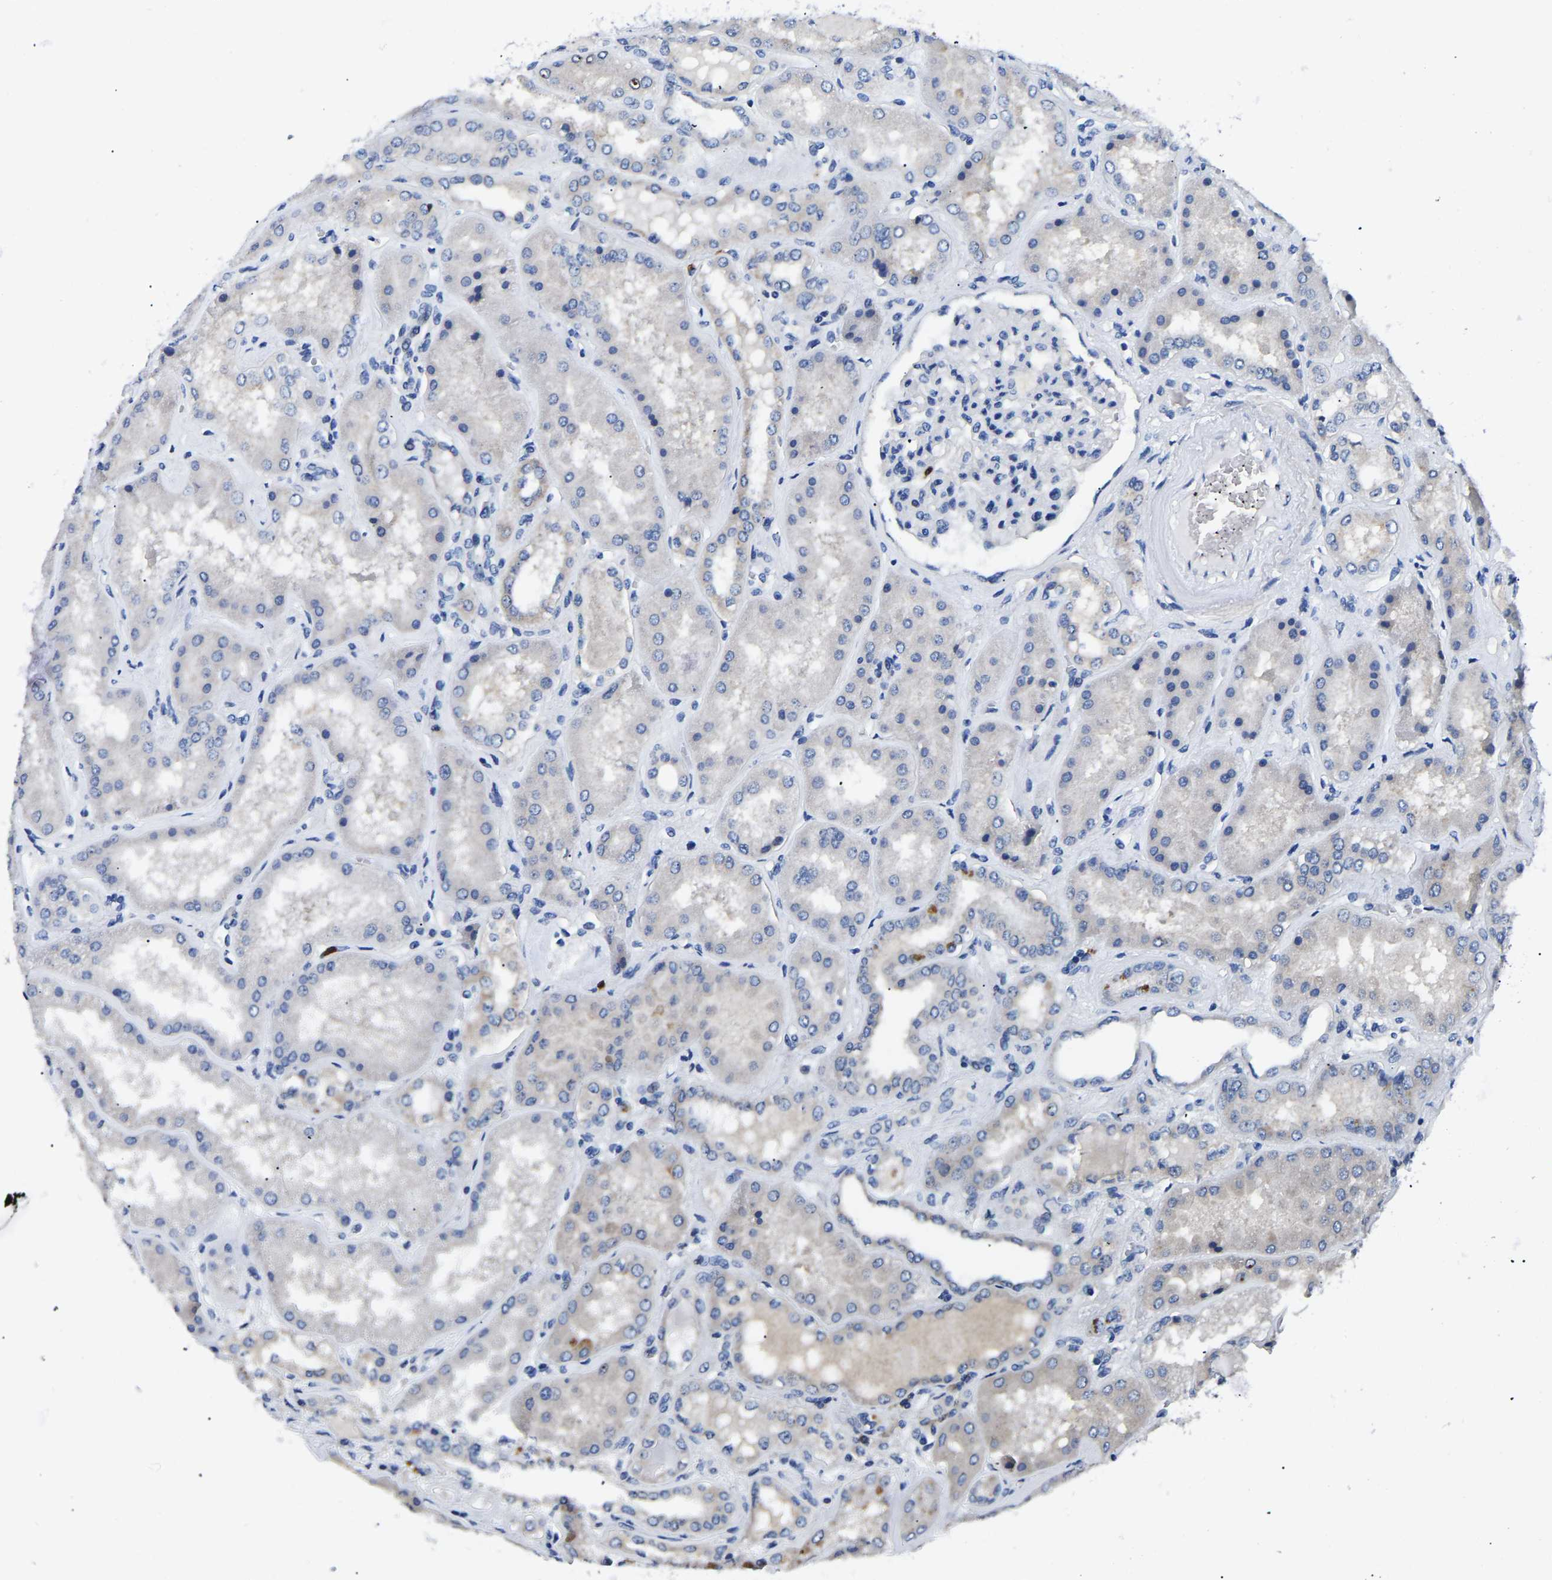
{"staining": {"intensity": "negative", "quantity": "none", "location": "none"}, "tissue": "kidney", "cell_type": "Cells in glomeruli", "image_type": "normal", "snomed": [{"axis": "morphology", "description": "Normal tissue, NOS"}, {"axis": "topography", "description": "Kidney"}], "caption": "This photomicrograph is of benign kidney stained with immunohistochemistry (IHC) to label a protein in brown with the nuclei are counter-stained blue. There is no positivity in cells in glomeruli.", "gene": "TOR1B", "patient": {"sex": "female", "age": 56}}